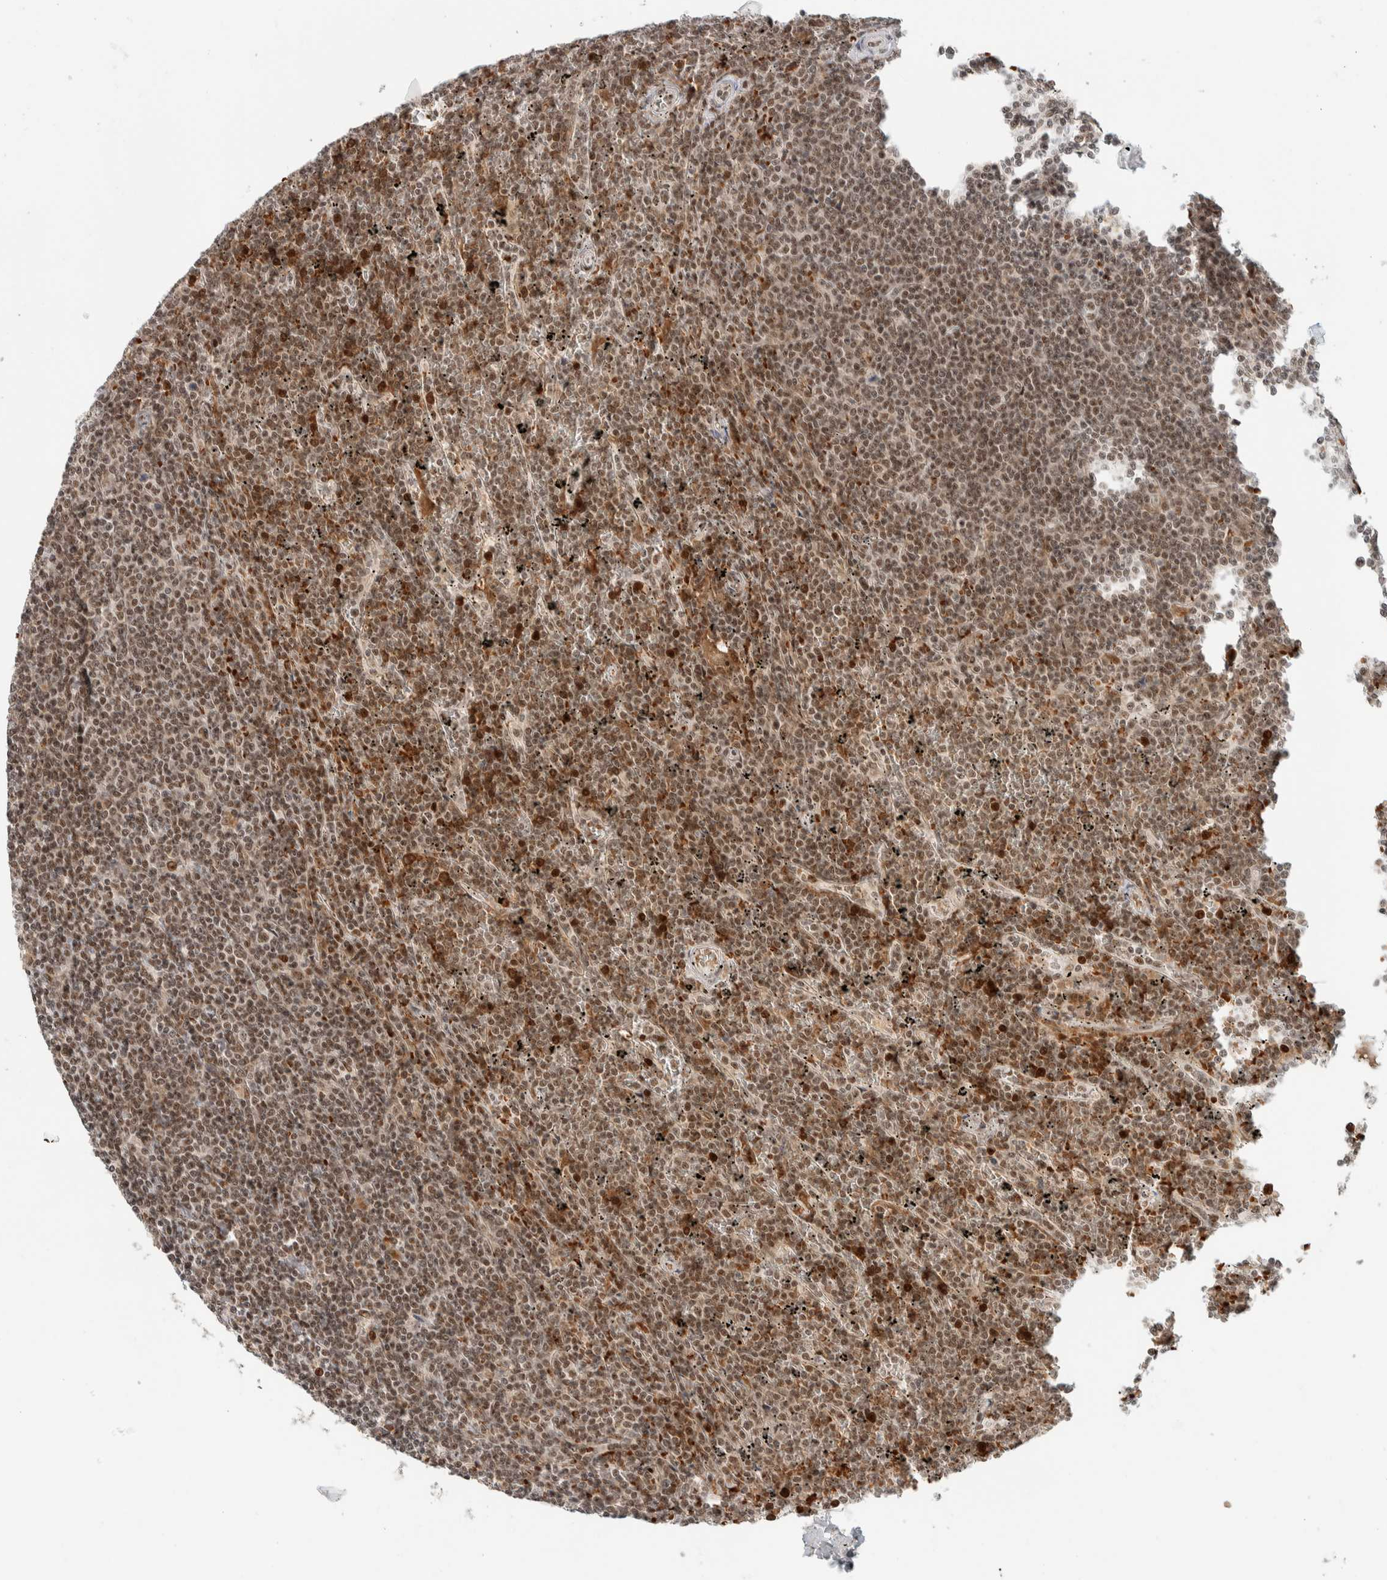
{"staining": {"intensity": "moderate", "quantity": ">75%", "location": "nuclear"}, "tissue": "lymphoma", "cell_type": "Tumor cells", "image_type": "cancer", "snomed": [{"axis": "morphology", "description": "Malignant lymphoma, non-Hodgkin's type, Low grade"}, {"axis": "topography", "description": "Spleen"}], "caption": "Malignant lymphoma, non-Hodgkin's type (low-grade) stained for a protein reveals moderate nuclear positivity in tumor cells.", "gene": "ZBTB2", "patient": {"sex": "female", "age": 19}}